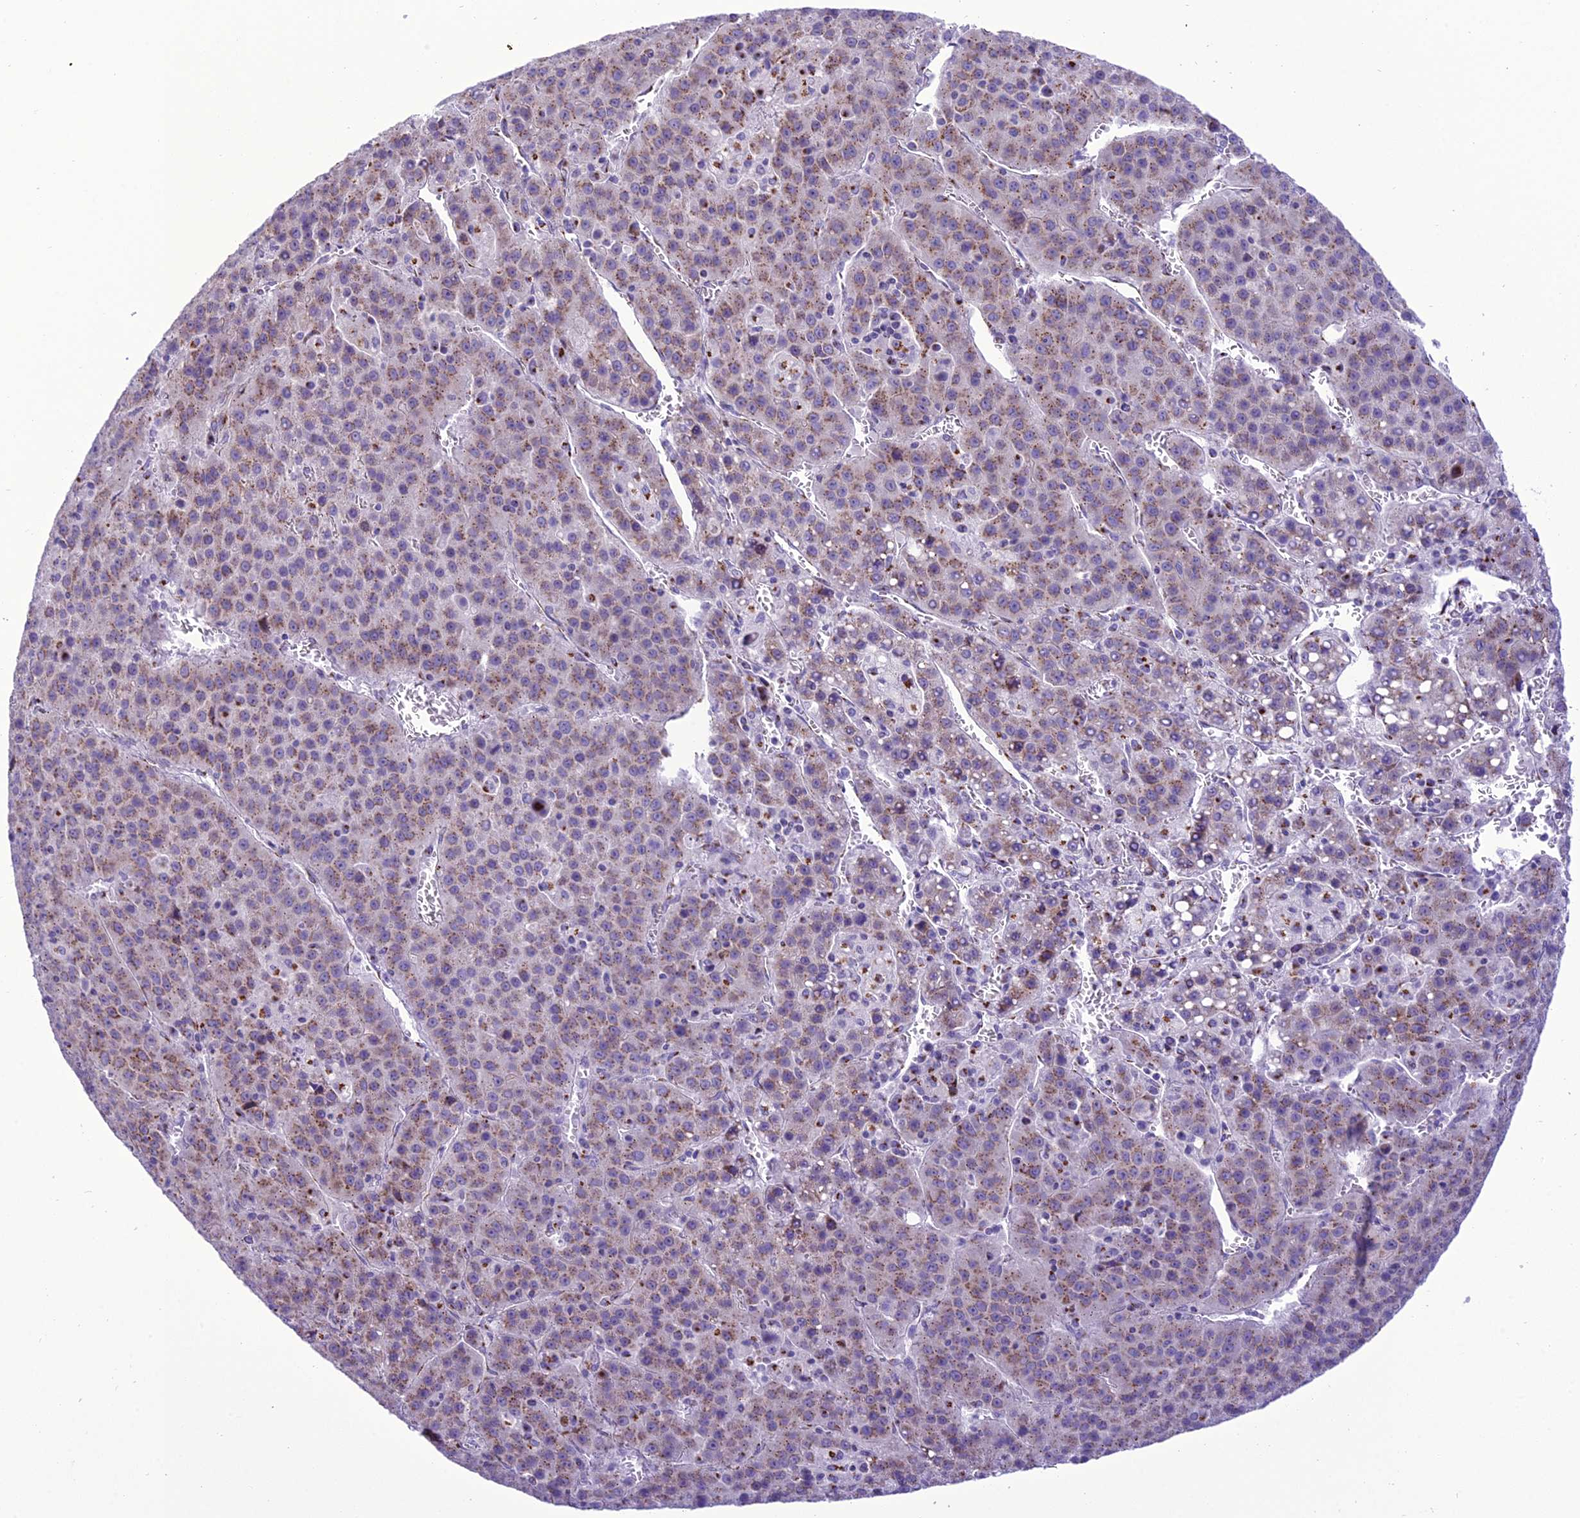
{"staining": {"intensity": "weak", "quantity": ">75%", "location": "cytoplasmic/membranous"}, "tissue": "liver cancer", "cell_type": "Tumor cells", "image_type": "cancer", "snomed": [{"axis": "morphology", "description": "Carcinoma, Hepatocellular, NOS"}, {"axis": "topography", "description": "Liver"}], "caption": "Liver hepatocellular carcinoma stained for a protein (brown) exhibits weak cytoplasmic/membranous positive expression in about >75% of tumor cells.", "gene": "GOLM2", "patient": {"sex": "female", "age": 53}}